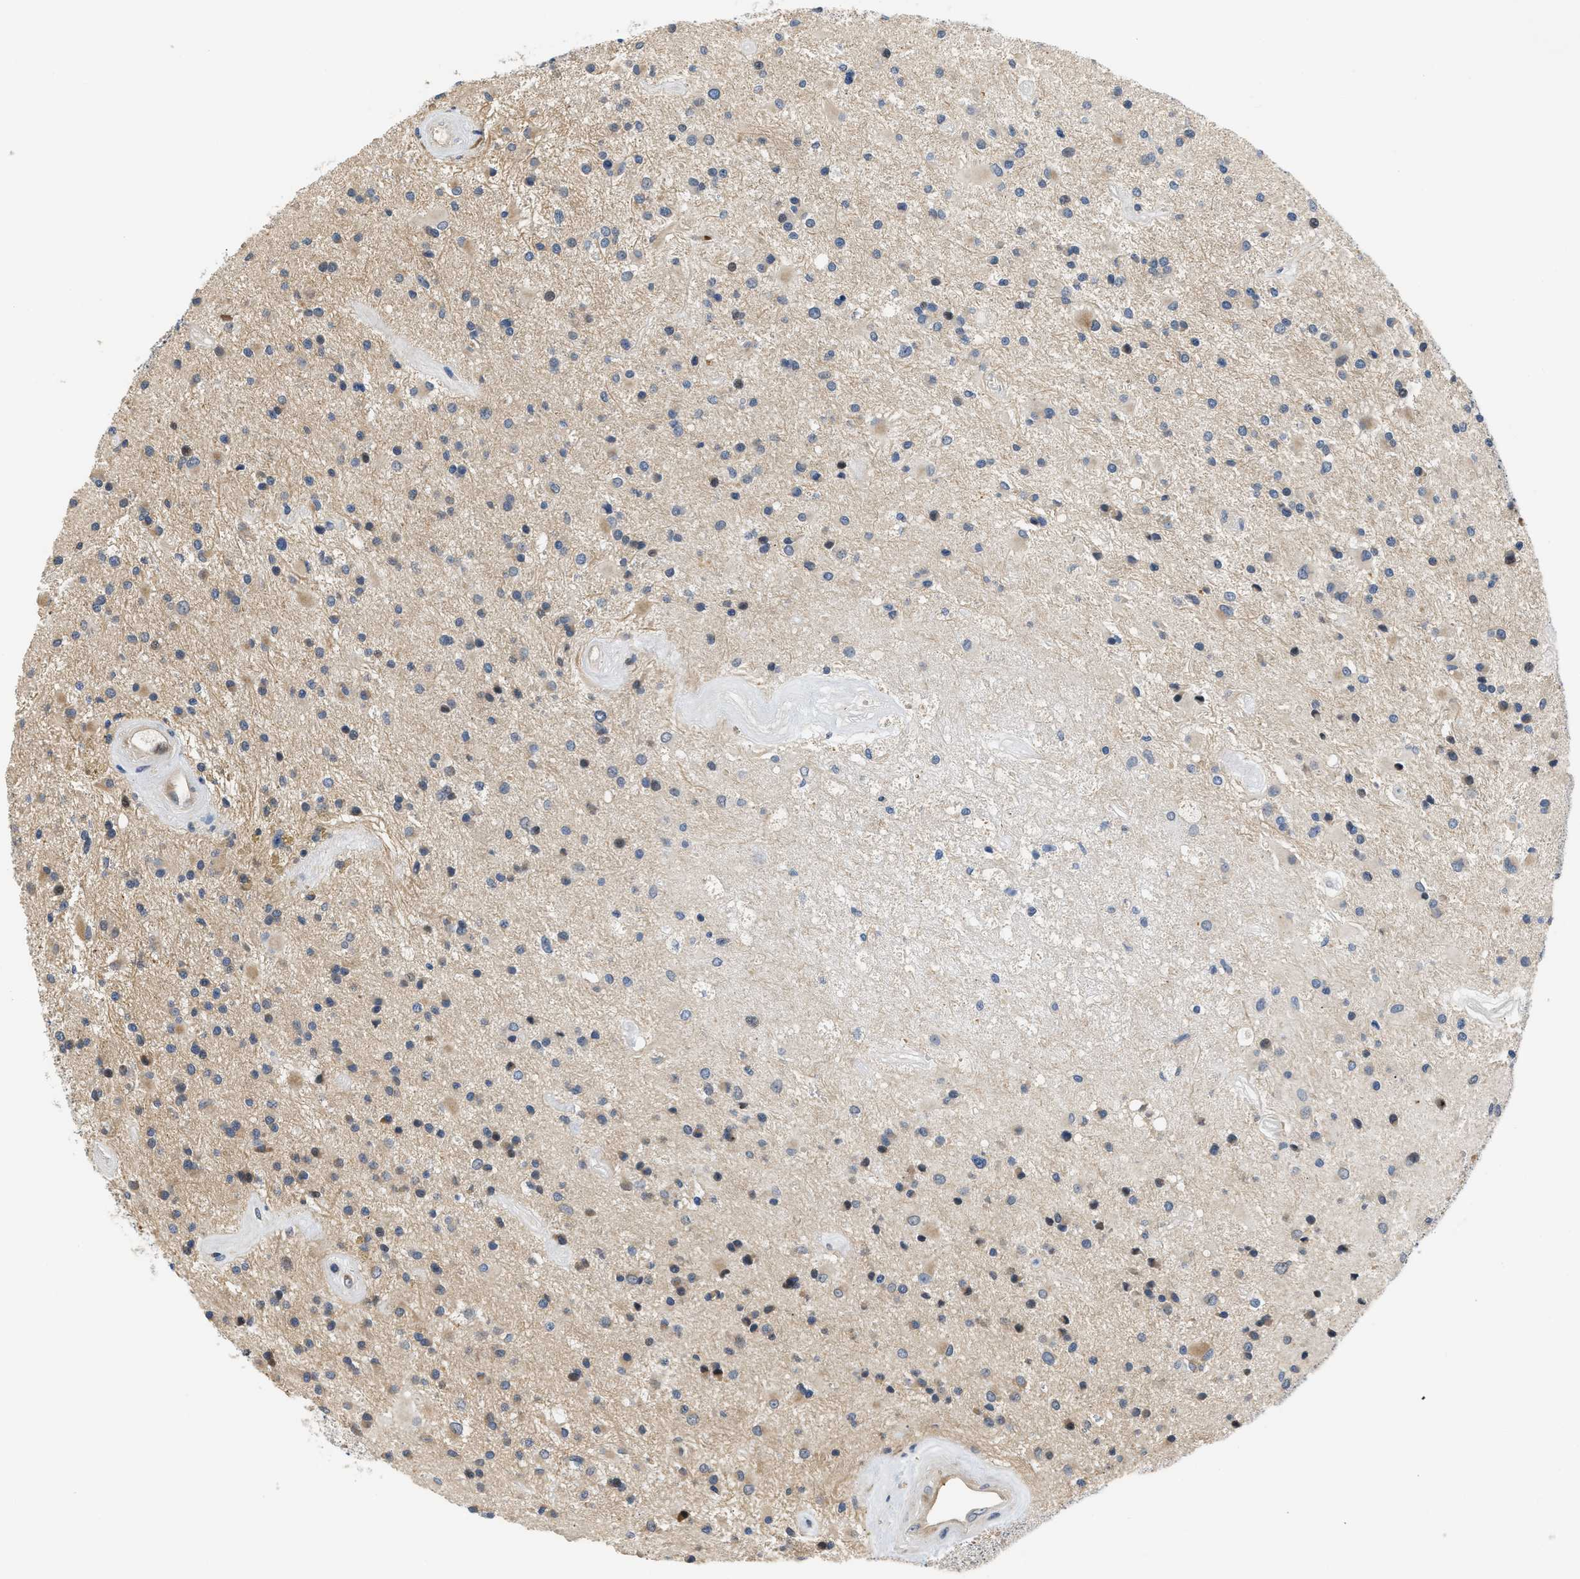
{"staining": {"intensity": "negative", "quantity": "none", "location": "none"}, "tissue": "glioma", "cell_type": "Tumor cells", "image_type": "cancer", "snomed": [{"axis": "morphology", "description": "Glioma, malignant, Low grade"}, {"axis": "topography", "description": "Brain"}], "caption": "DAB (3,3'-diaminobenzidine) immunohistochemical staining of glioma exhibits no significant staining in tumor cells.", "gene": "TNIP2", "patient": {"sex": "male", "age": 58}}